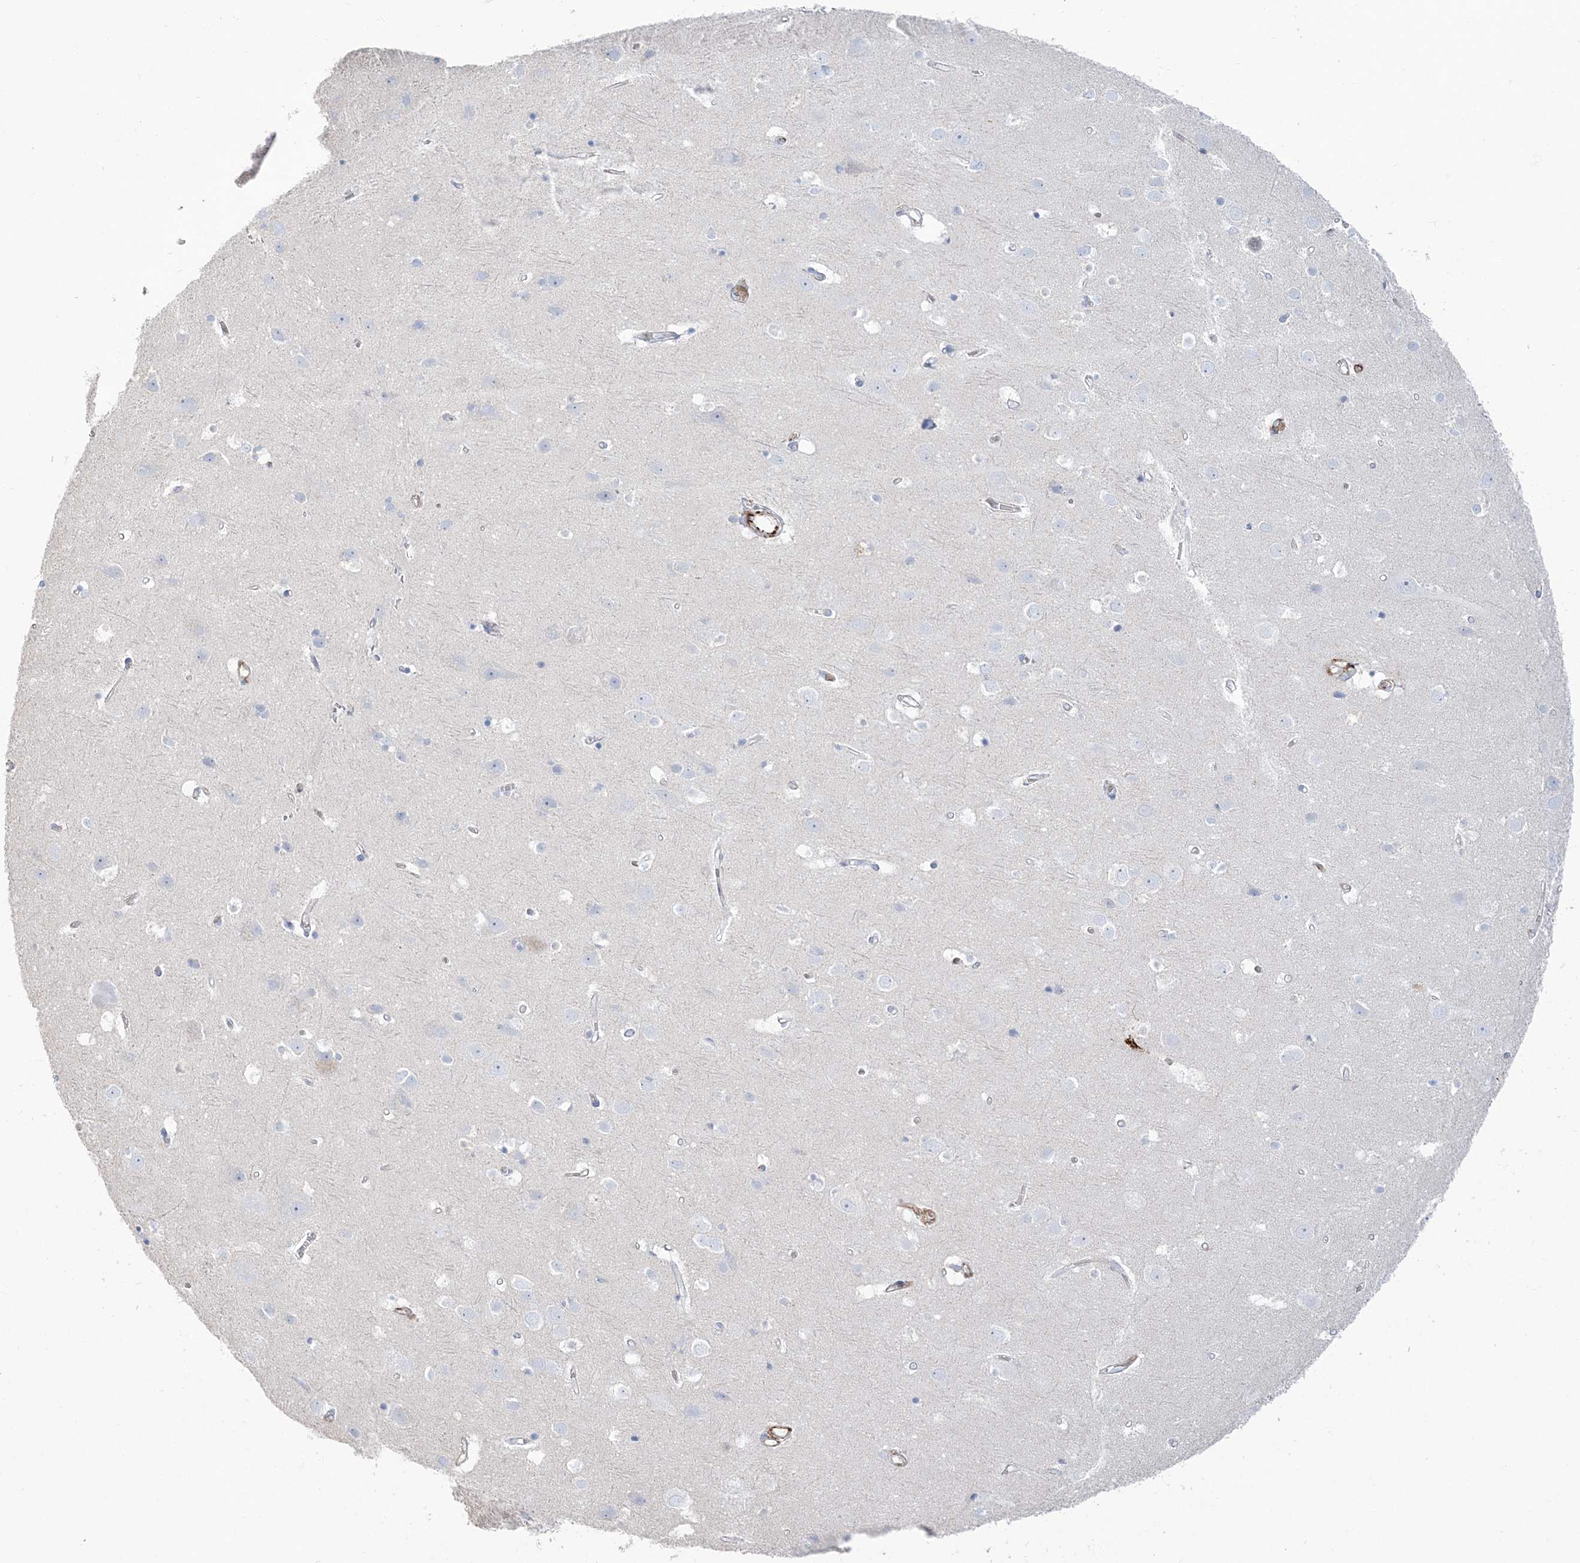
{"staining": {"intensity": "strong", "quantity": ">75%", "location": "cytoplasmic/membranous"}, "tissue": "cerebral cortex", "cell_type": "Endothelial cells", "image_type": "normal", "snomed": [{"axis": "morphology", "description": "Normal tissue, NOS"}, {"axis": "topography", "description": "Cerebral cortex"}], "caption": "A micrograph showing strong cytoplasmic/membranous positivity in about >75% of endothelial cells in normal cerebral cortex, as visualized by brown immunohistochemical staining.", "gene": "PPIL6", "patient": {"sex": "male", "age": 54}}